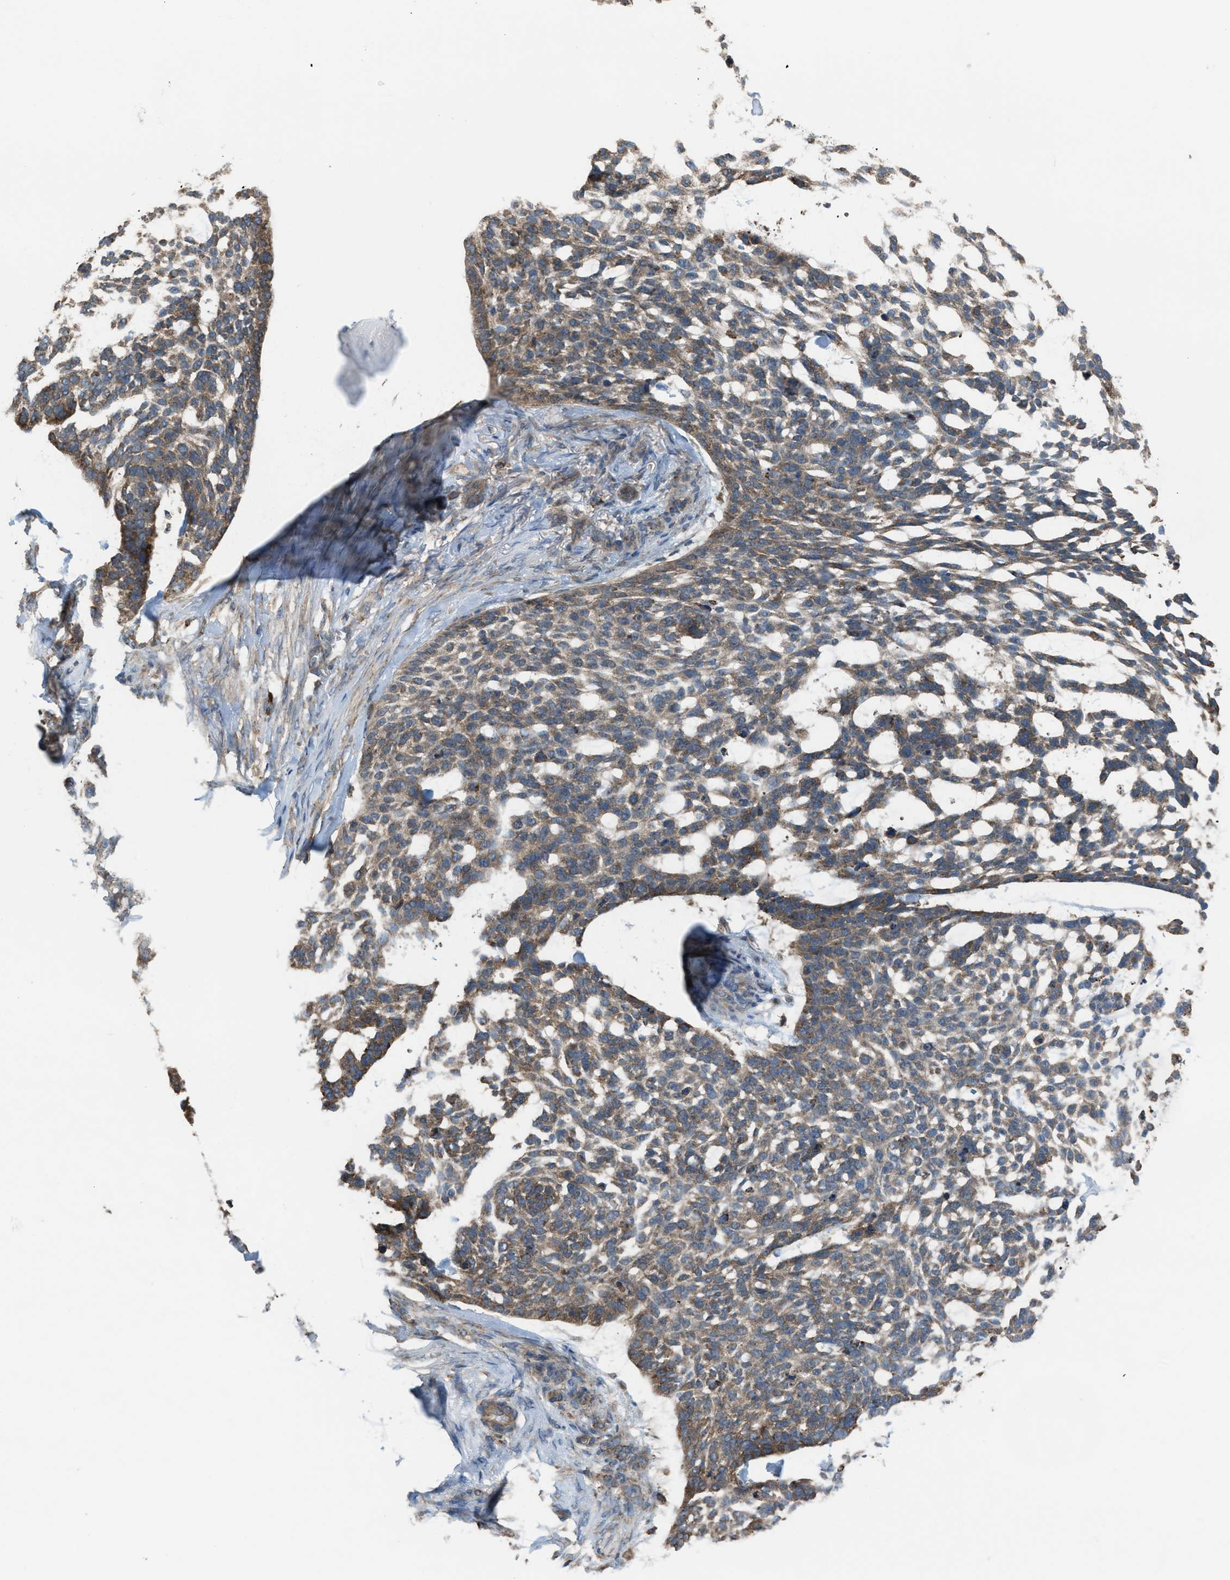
{"staining": {"intensity": "moderate", "quantity": ">75%", "location": "cytoplasmic/membranous"}, "tissue": "skin cancer", "cell_type": "Tumor cells", "image_type": "cancer", "snomed": [{"axis": "morphology", "description": "Basal cell carcinoma"}, {"axis": "topography", "description": "Skin"}], "caption": "Protein staining shows moderate cytoplasmic/membranous expression in approximately >75% of tumor cells in skin basal cell carcinoma. (brown staining indicates protein expression, while blue staining denotes nuclei).", "gene": "PLAA", "patient": {"sex": "female", "age": 64}}